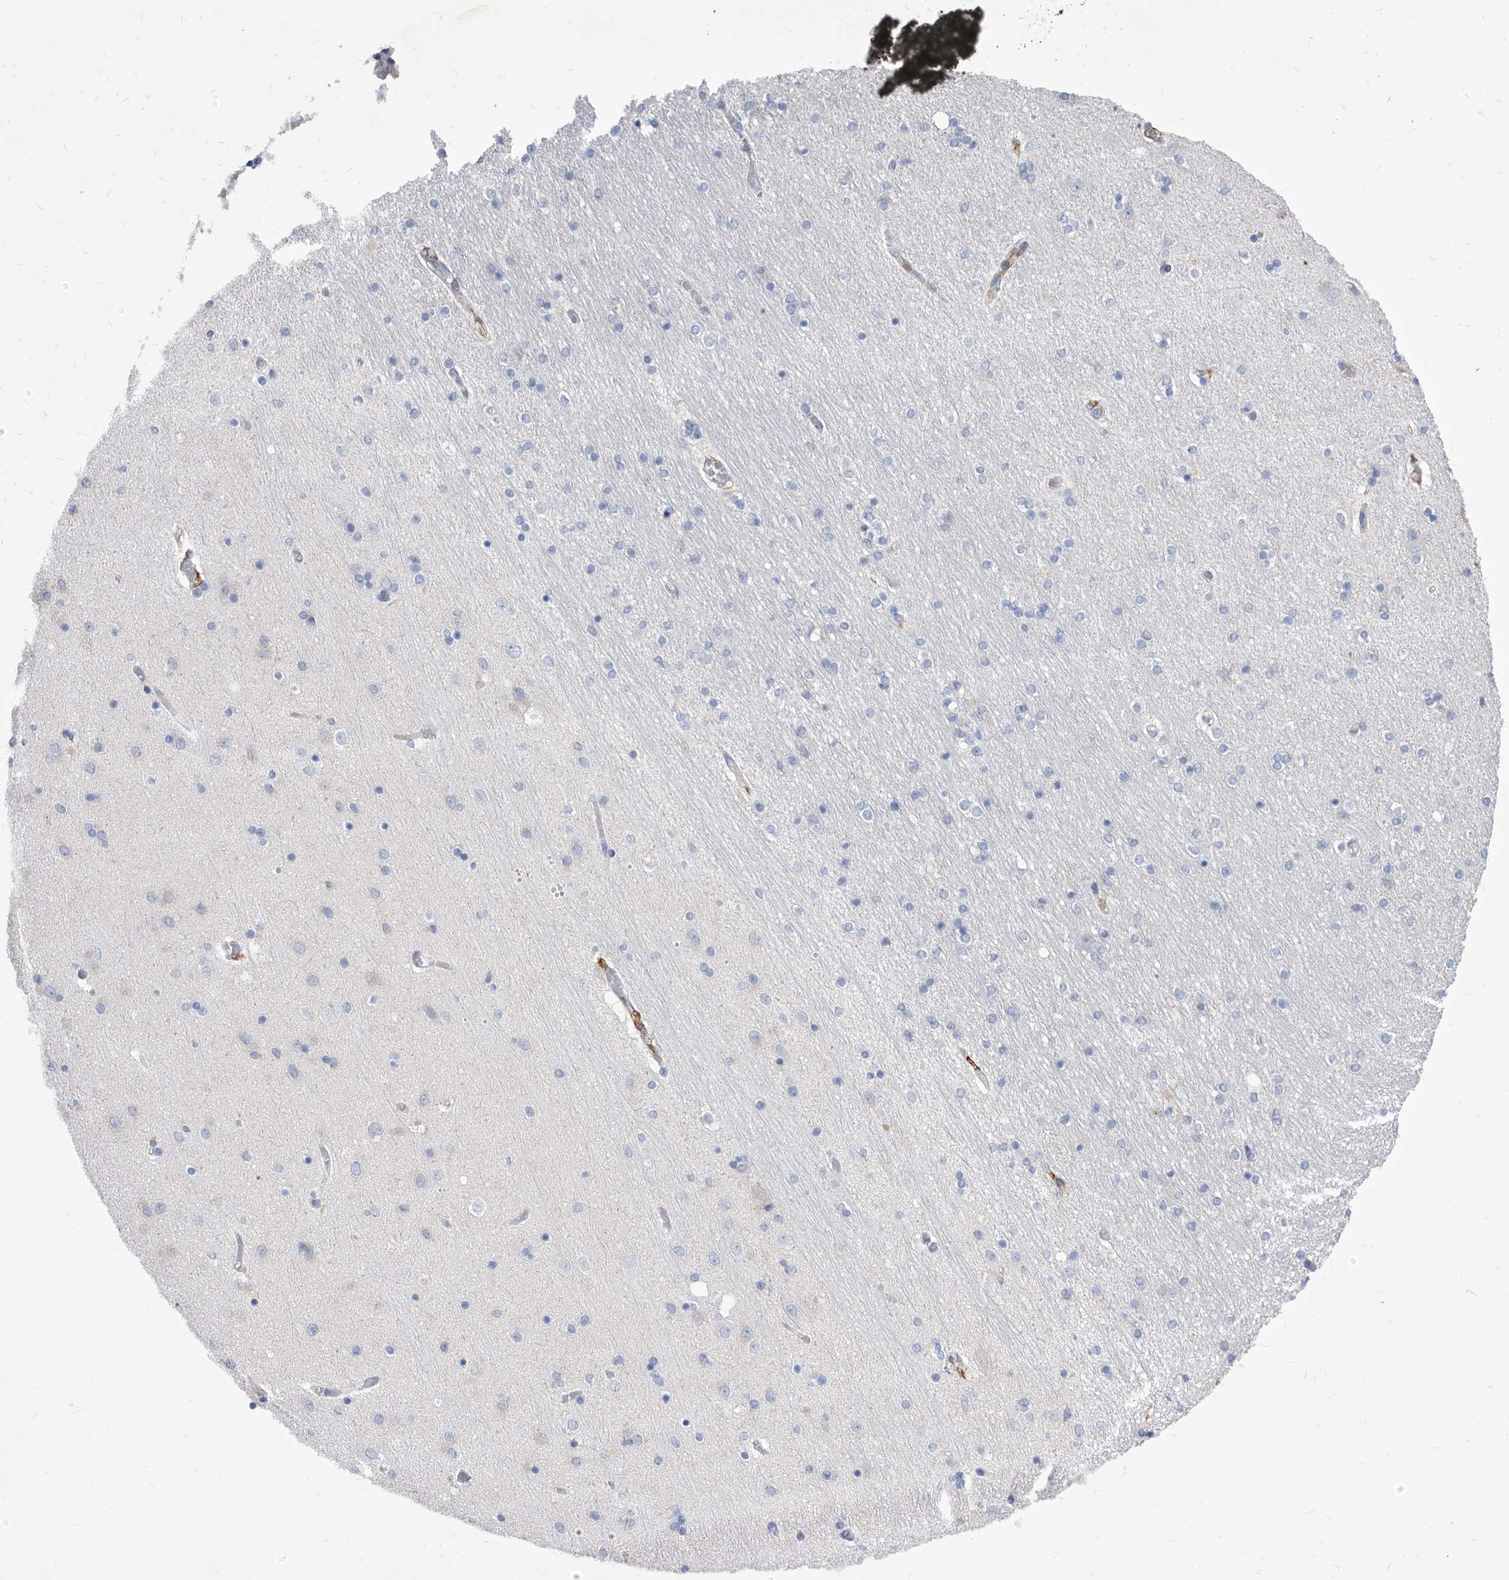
{"staining": {"intensity": "negative", "quantity": "none", "location": "none"}, "tissue": "hippocampus", "cell_type": "Glial cells", "image_type": "normal", "snomed": [{"axis": "morphology", "description": "Normal tissue, NOS"}, {"axis": "topography", "description": "Hippocampus"}], "caption": "IHC image of unremarkable human hippocampus stained for a protein (brown), which shows no positivity in glial cells. The staining is performed using DAB brown chromogen with nuclei counter-stained in using hematoxylin.", "gene": "SMG7", "patient": {"sex": "female", "age": 54}}